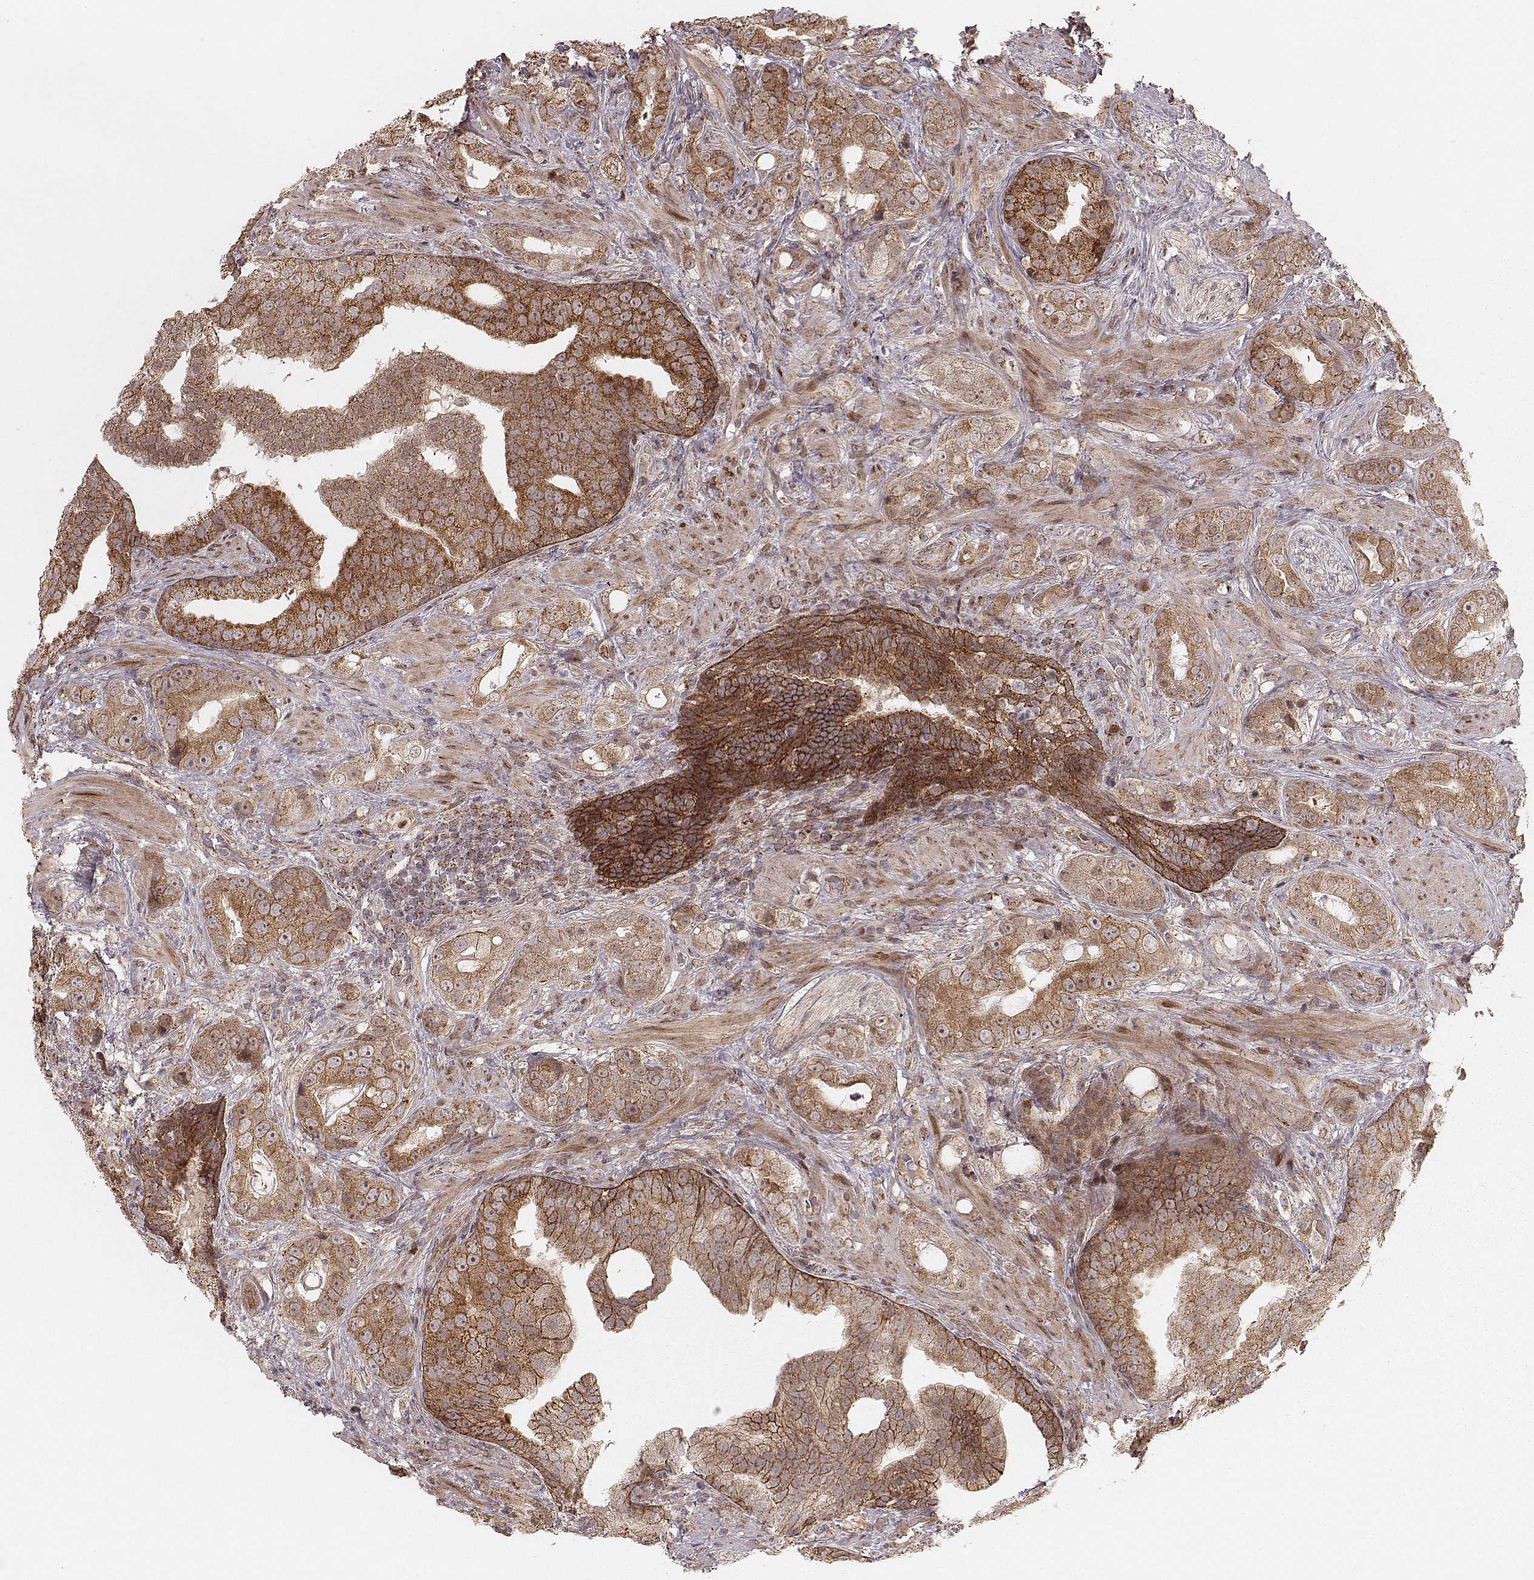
{"staining": {"intensity": "moderate", "quantity": ">75%", "location": "cytoplasmic/membranous"}, "tissue": "prostate cancer", "cell_type": "Tumor cells", "image_type": "cancer", "snomed": [{"axis": "morphology", "description": "Adenocarcinoma, NOS"}, {"axis": "topography", "description": "Prostate"}], "caption": "High-magnification brightfield microscopy of adenocarcinoma (prostate) stained with DAB (brown) and counterstained with hematoxylin (blue). tumor cells exhibit moderate cytoplasmic/membranous expression is identified in about>75% of cells.", "gene": "NDUFA7", "patient": {"sex": "male", "age": 57}}